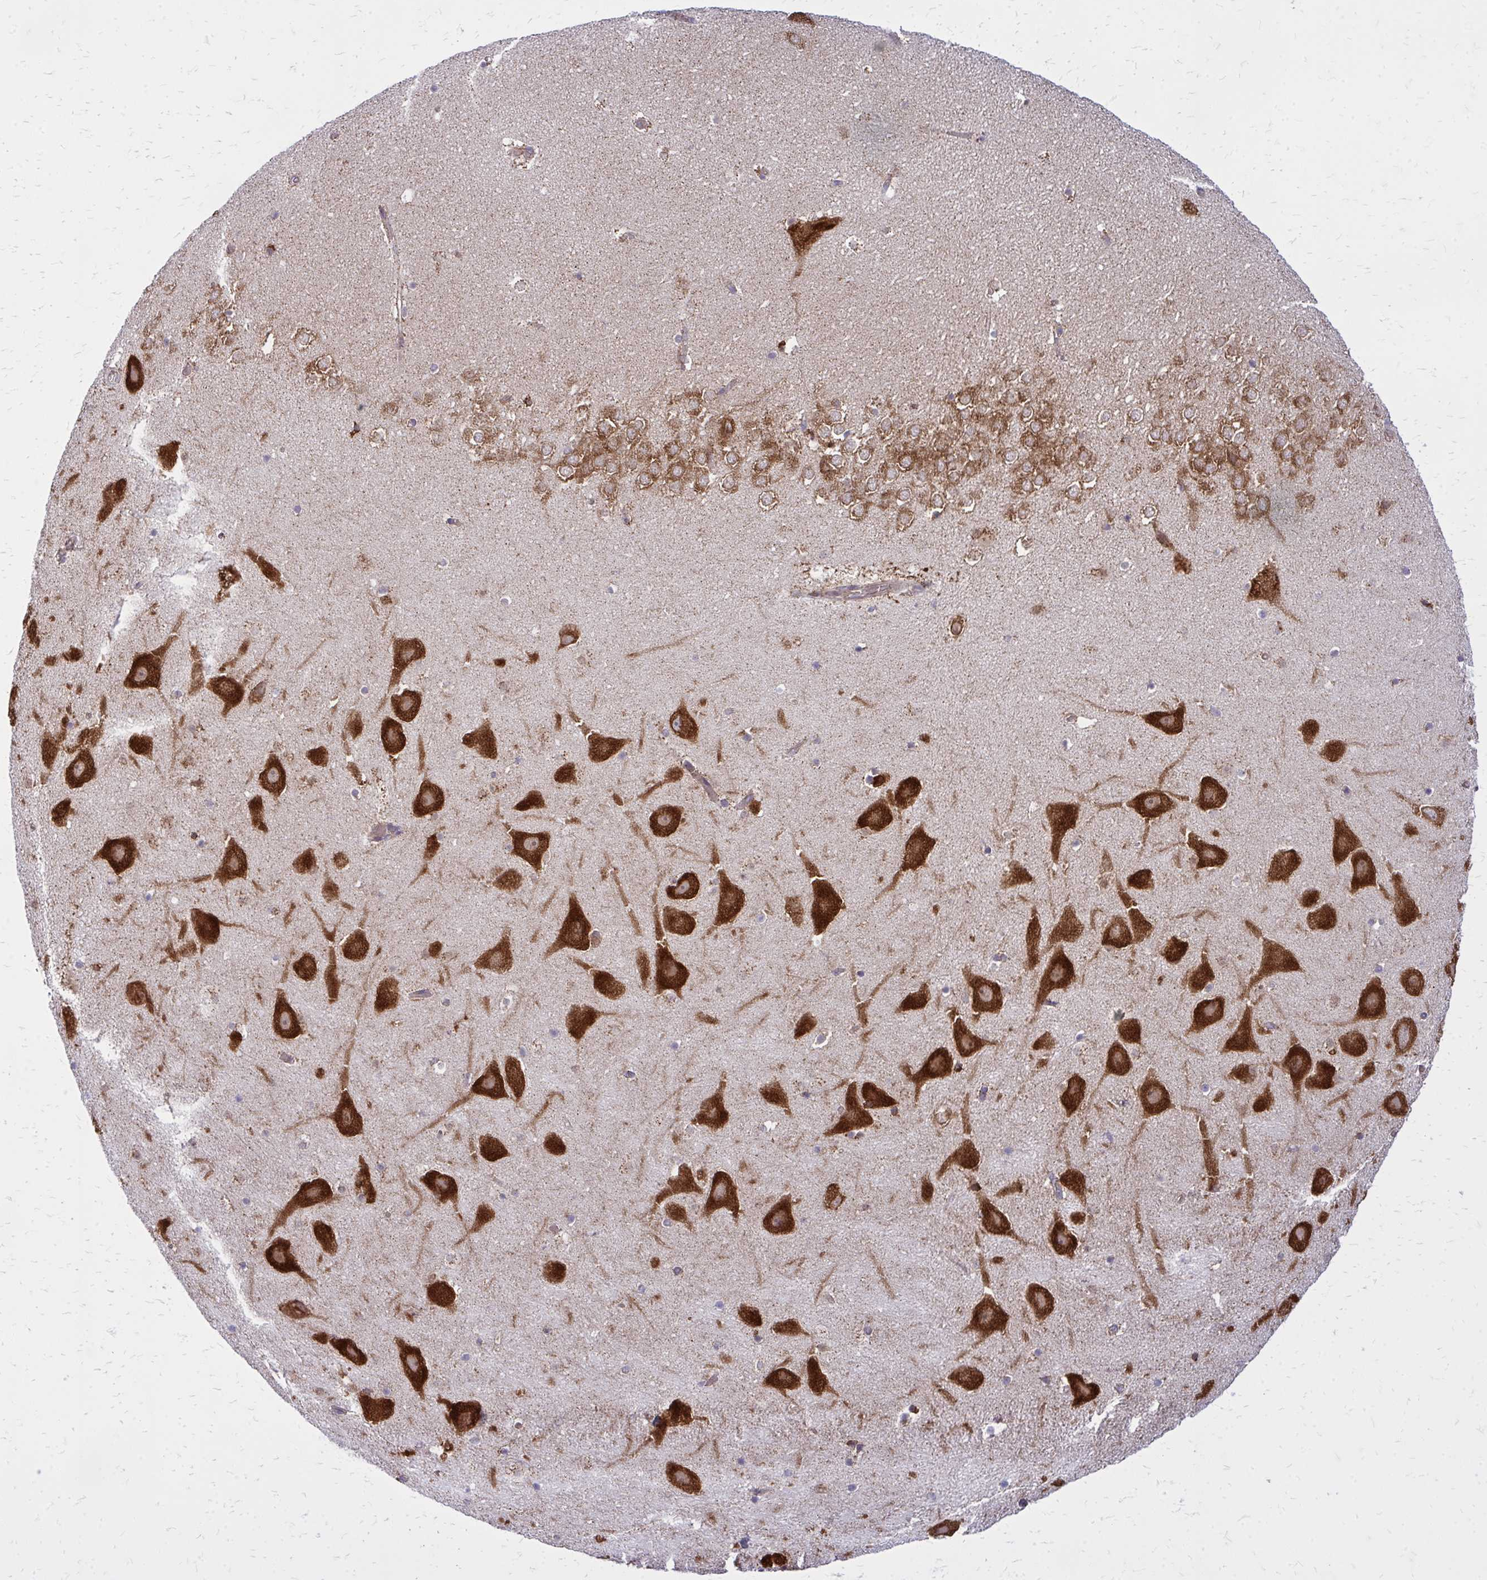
{"staining": {"intensity": "strong", "quantity": "<25%", "location": "cytoplasmic/membranous"}, "tissue": "hippocampus", "cell_type": "Glial cells", "image_type": "normal", "snomed": [{"axis": "morphology", "description": "Normal tissue, NOS"}, {"axis": "topography", "description": "Hippocampus"}], "caption": "Protein analysis of benign hippocampus demonstrates strong cytoplasmic/membranous positivity in approximately <25% of glial cells.", "gene": "PDK4", "patient": {"sex": "female", "age": 42}}